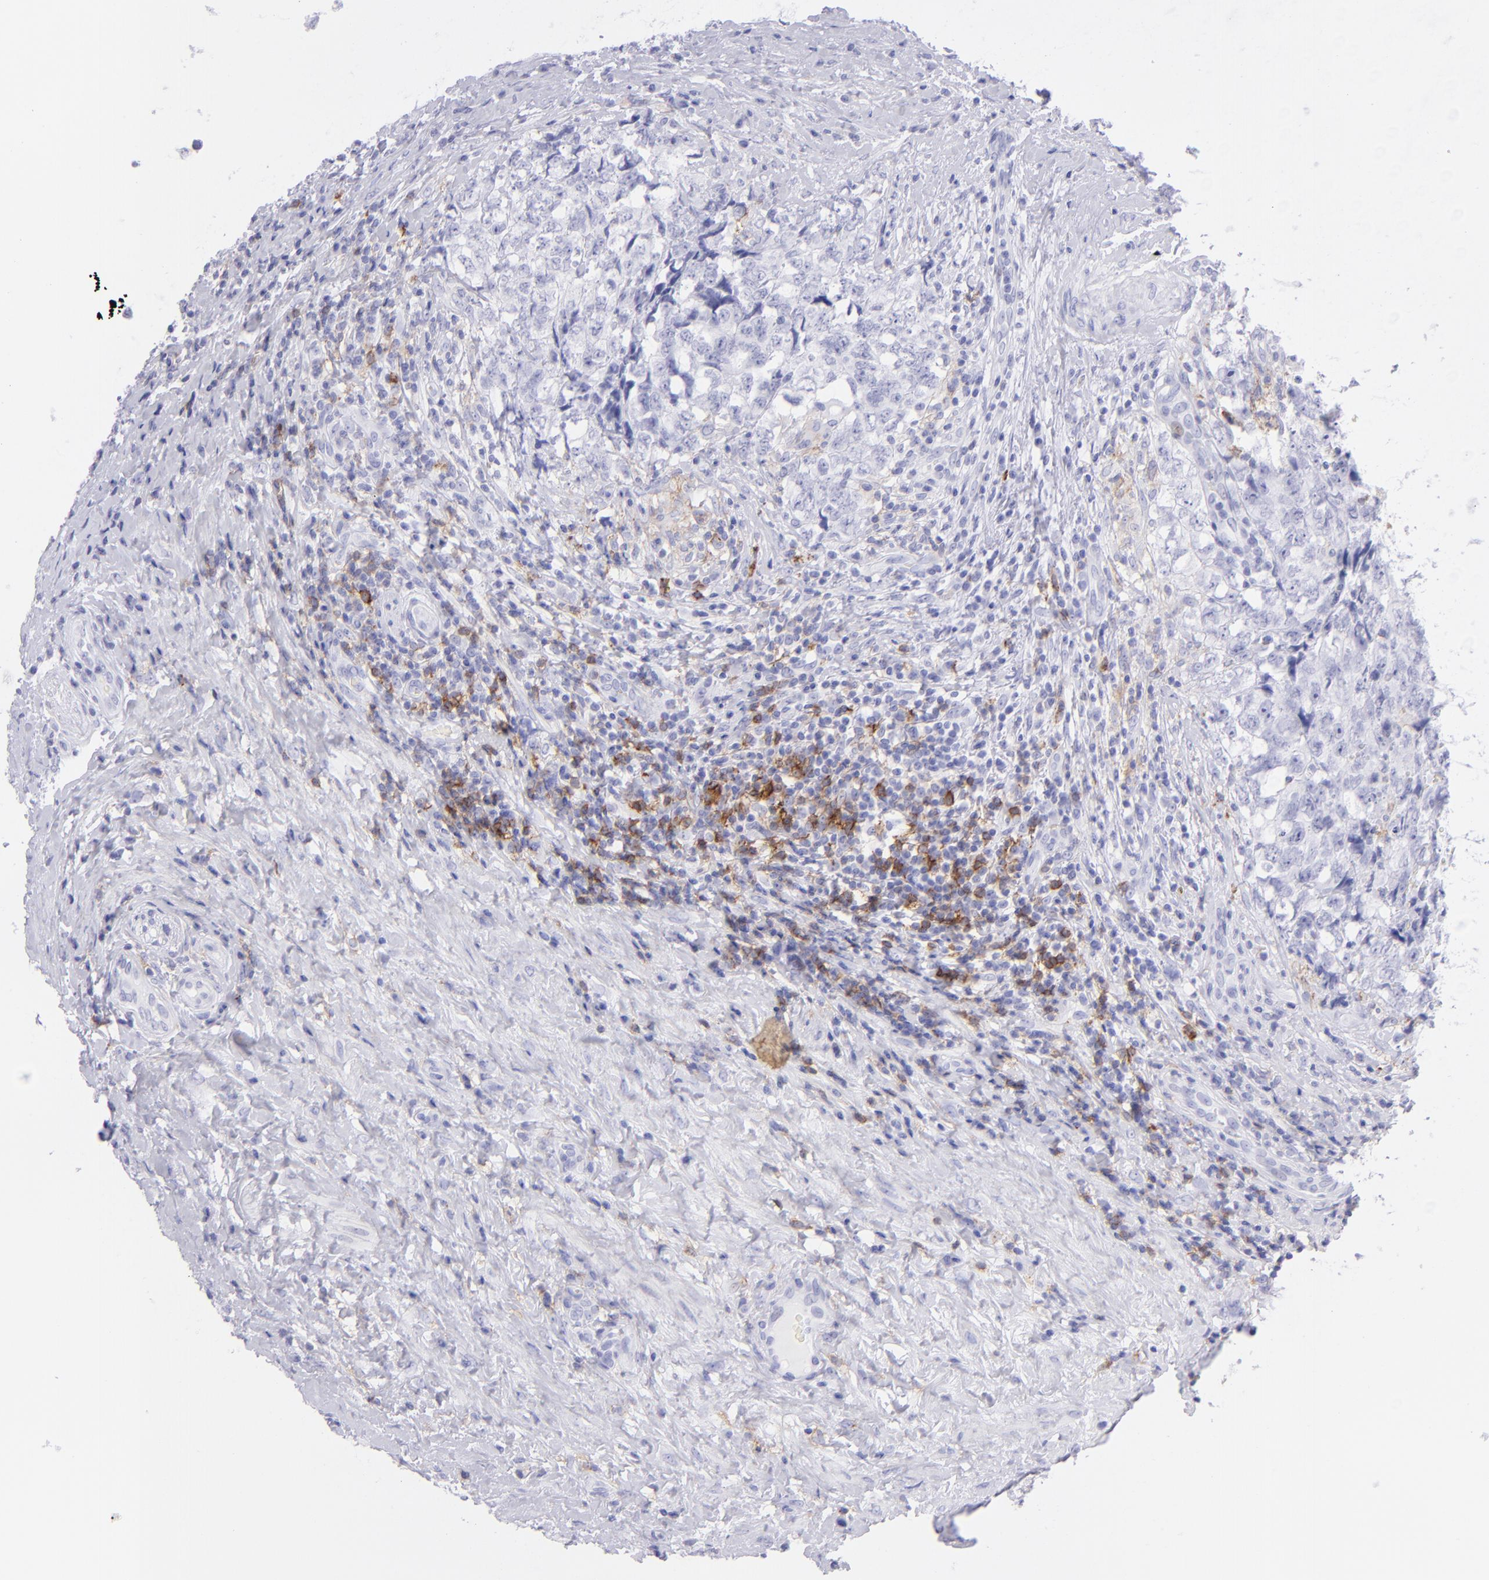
{"staining": {"intensity": "weak", "quantity": "<25%", "location": "cytoplasmic/membranous"}, "tissue": "testis cancer", "cell_type": "Tumor cells", "image_type": "cancer", "snomed": [{"axis": "morphology", "description": "Carcinoma, Embryonal, NOS"}, {"axis": "topography", "description": "Testis"}], "caption": "Tumor cells are negative for brown protein staining in testis embryonal carcinoma.", "gene": "CD72", "patient": {"sex": "male", "age": 31}}